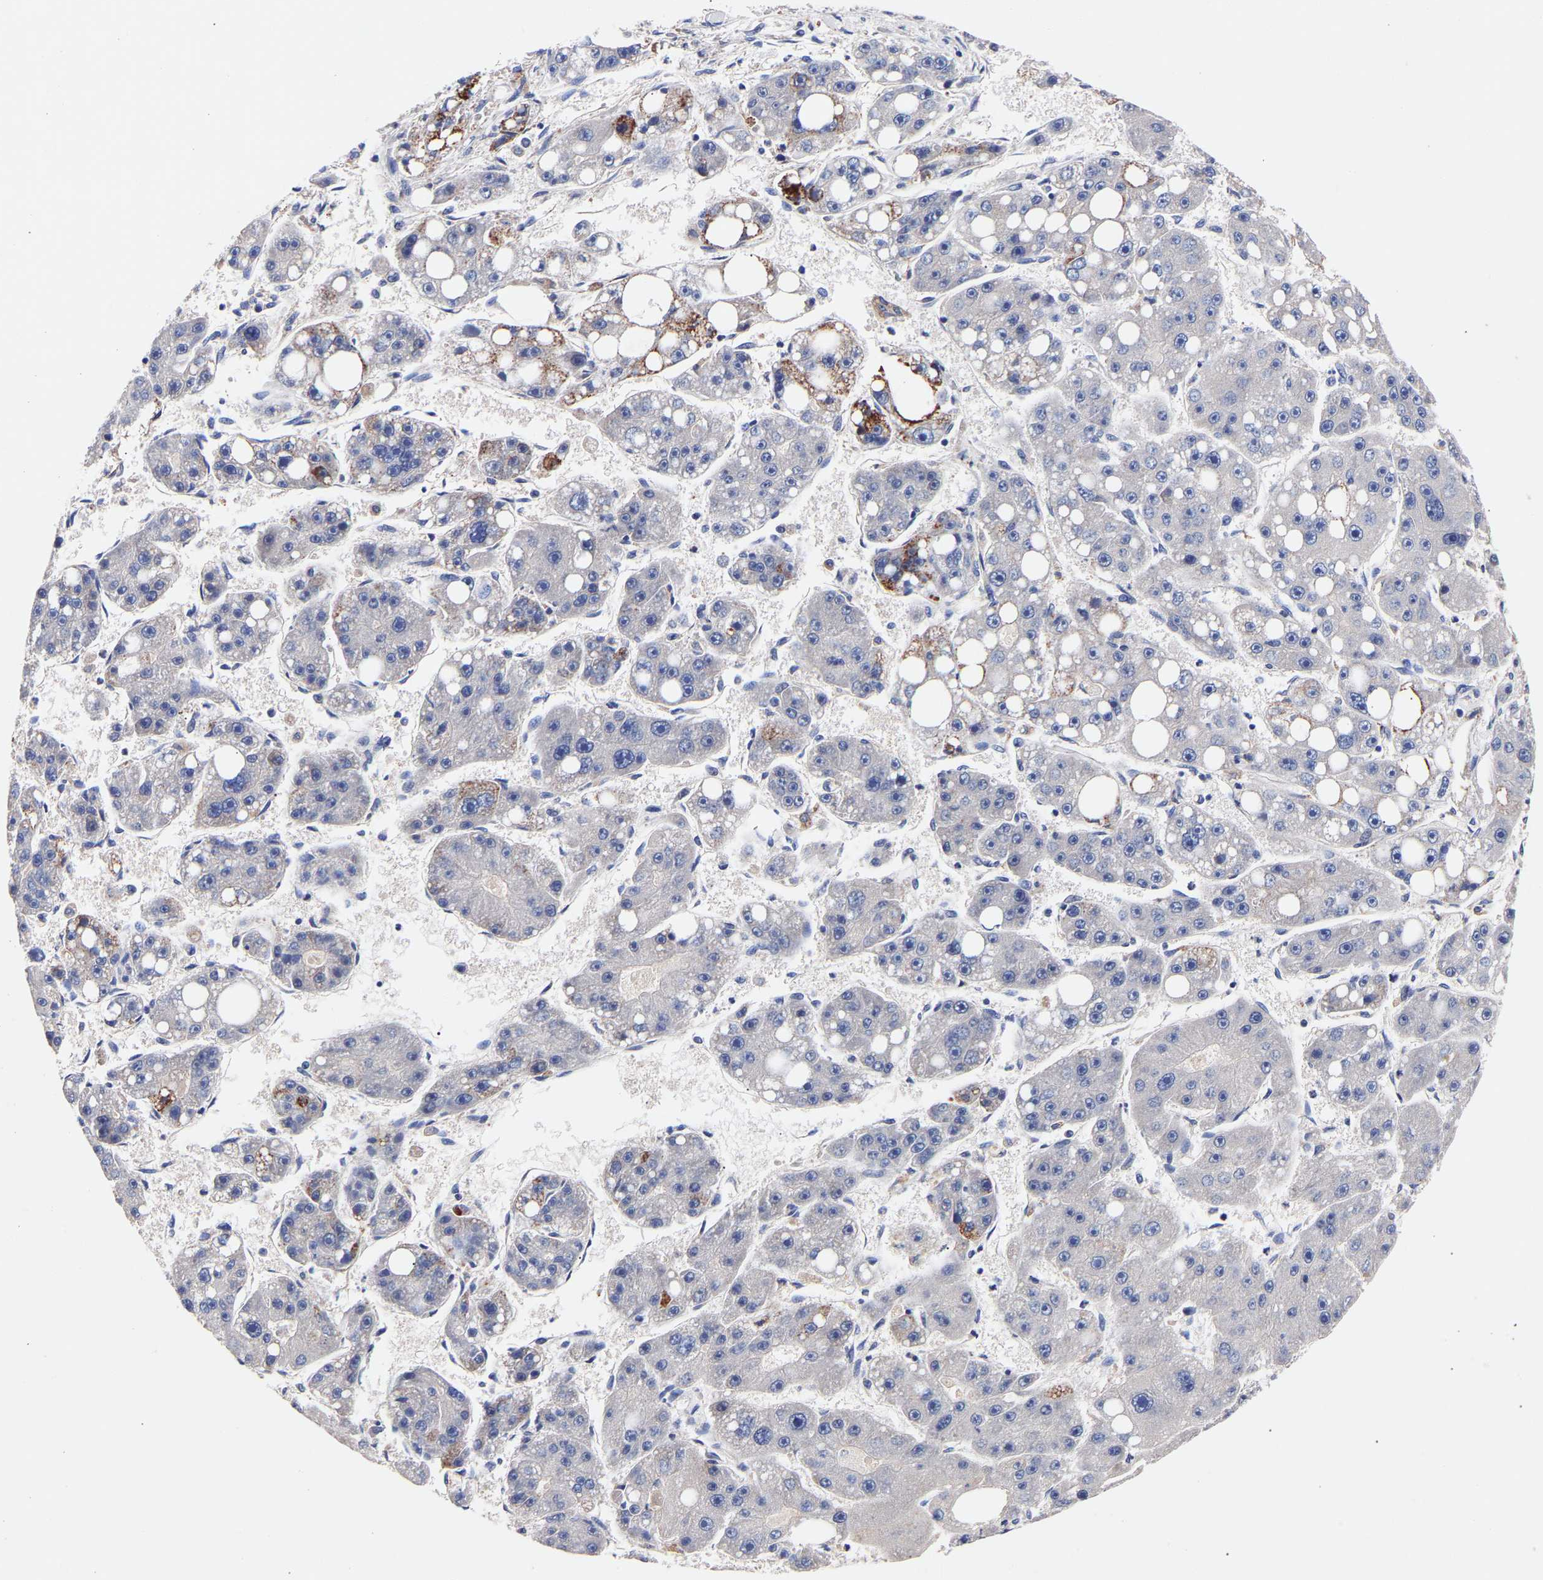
{"staining": {"intensity": "negative", "quantity": "none", "location": "none"}, "tissue": "liver cancer", "cell_type": "Tumor cells", "image_type": "cancer", "snomed": [{"axis": "morphology", "description": "Carcinoma, Hepatocellular, NOS"}, {"axis": "topography", "description": "Liver"}], "caption": "An immunohistochemistry micrograph of liver cancer (hepatocellular carcinoma) is shown. There is no staining in tumor cells of liver cancer (hepatocellular carcinoma).", "gene": "SEM1", "patient": {"sex": "female", "age": 61}}